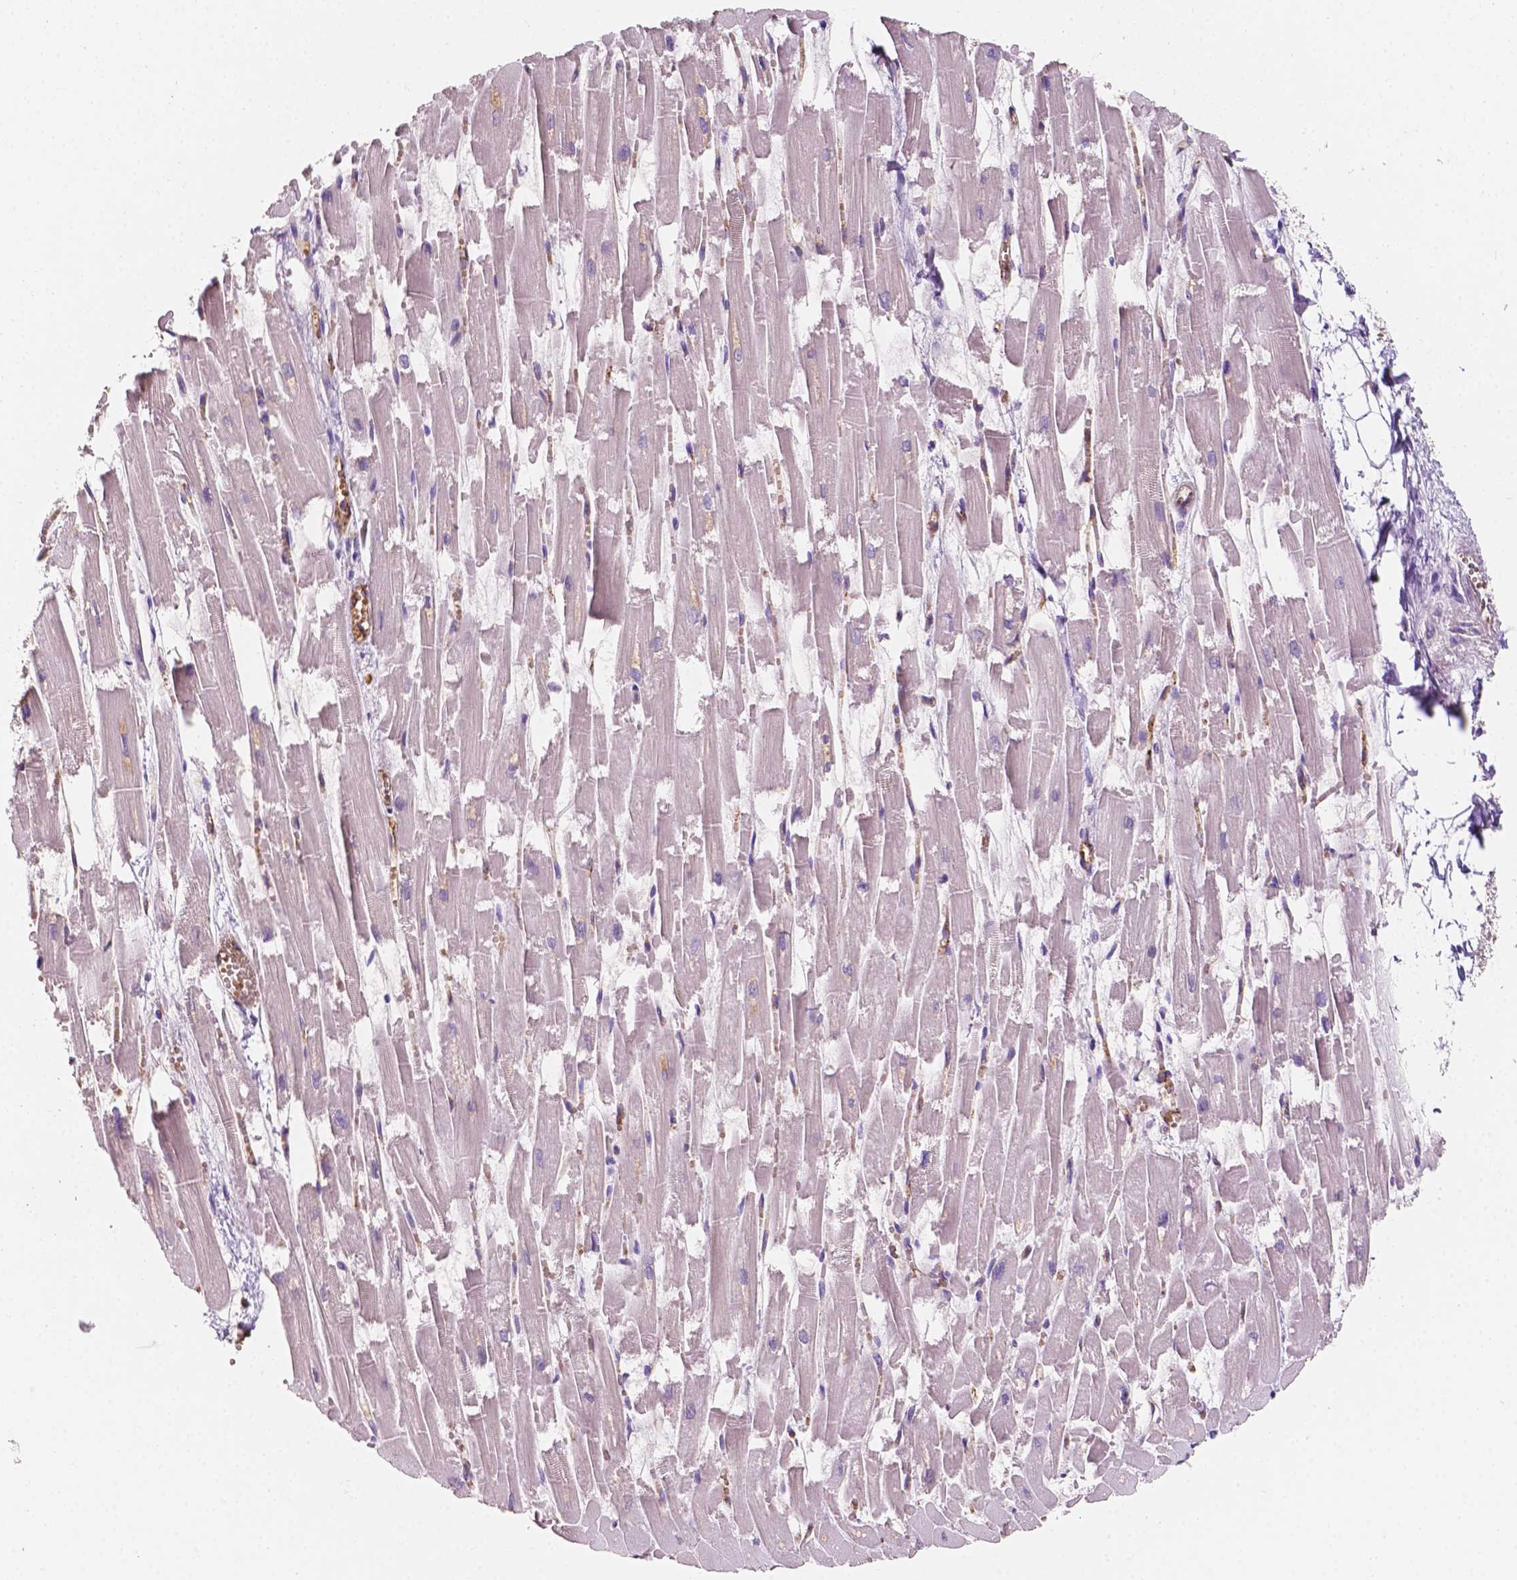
{"staining": {"intensity": "negative", "quantity": "none", "location": "none"}, "tissue": "heart muscle", "cell_type": "Cardiomyocytes", "image_type": "normal", "snomed": [{"axis": "morphology", "description": "Normal tissue, NOS"}, {"axis": "topography", "description": "Heart"}], "caption": "DAB immunohistochemical staining of normal heart muscle displays no significant staining in cardiomyocytes.", "gene": "SLC22A4", "patient": {"sex": "female", "age": 52}}